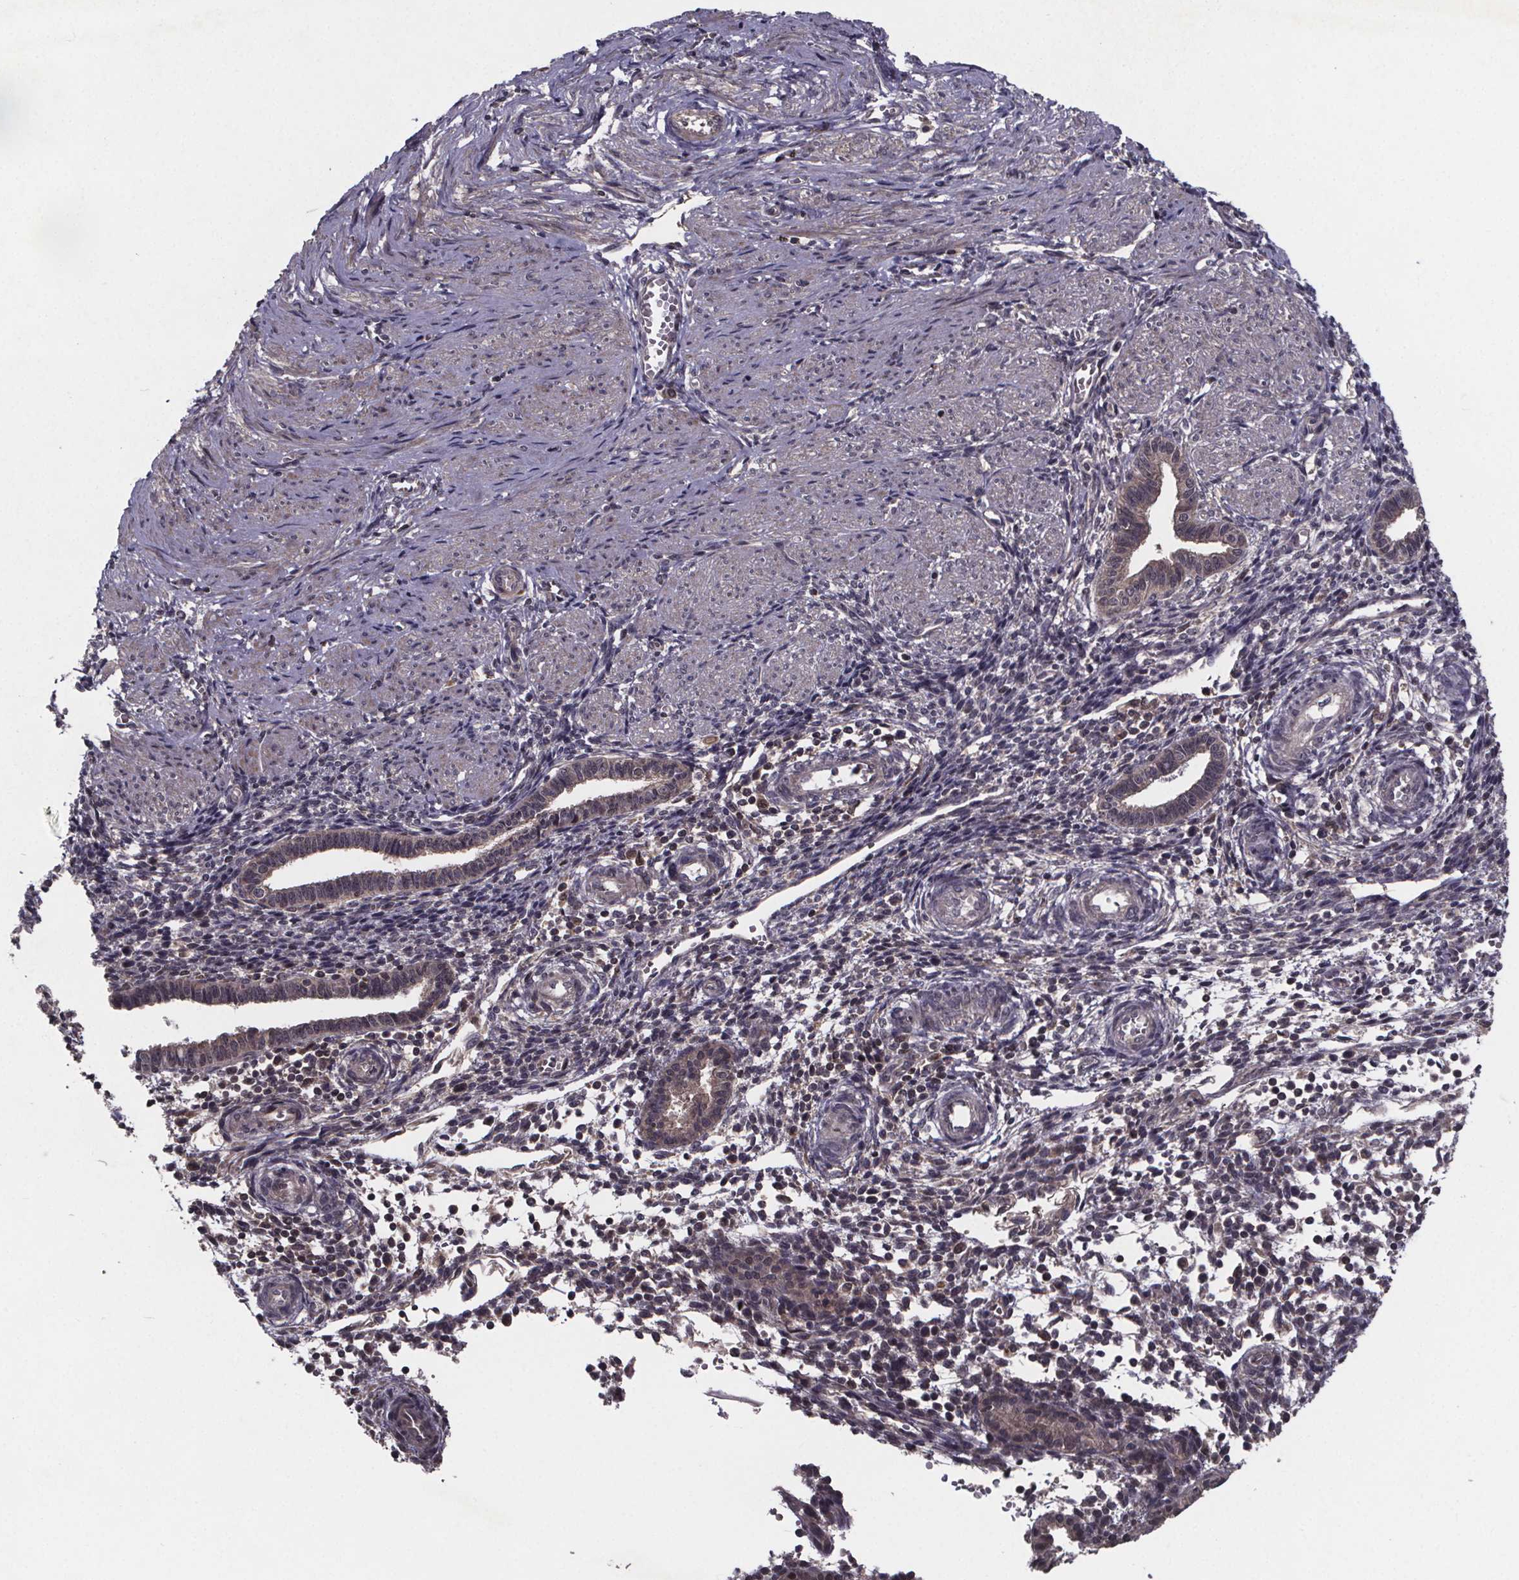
{"staining": {"intensity": "negative", "quantity": "none", "location": "none"}, "tissue": "endometrium", "cell_type": "Cells in endometrial stroma", "image_type": "normal", "snomed": [{"axis": "morphology", "description": "Normal tissue, NOS"}, {"axis": "topography", "description": "Endometrium"}], "caption": "Endometrium stained for a protein using IHC demonstrates no staining cells in endometrial stroma.", "gene": "FN3KRP", "patient": {"sex": "female", "age": 37}}